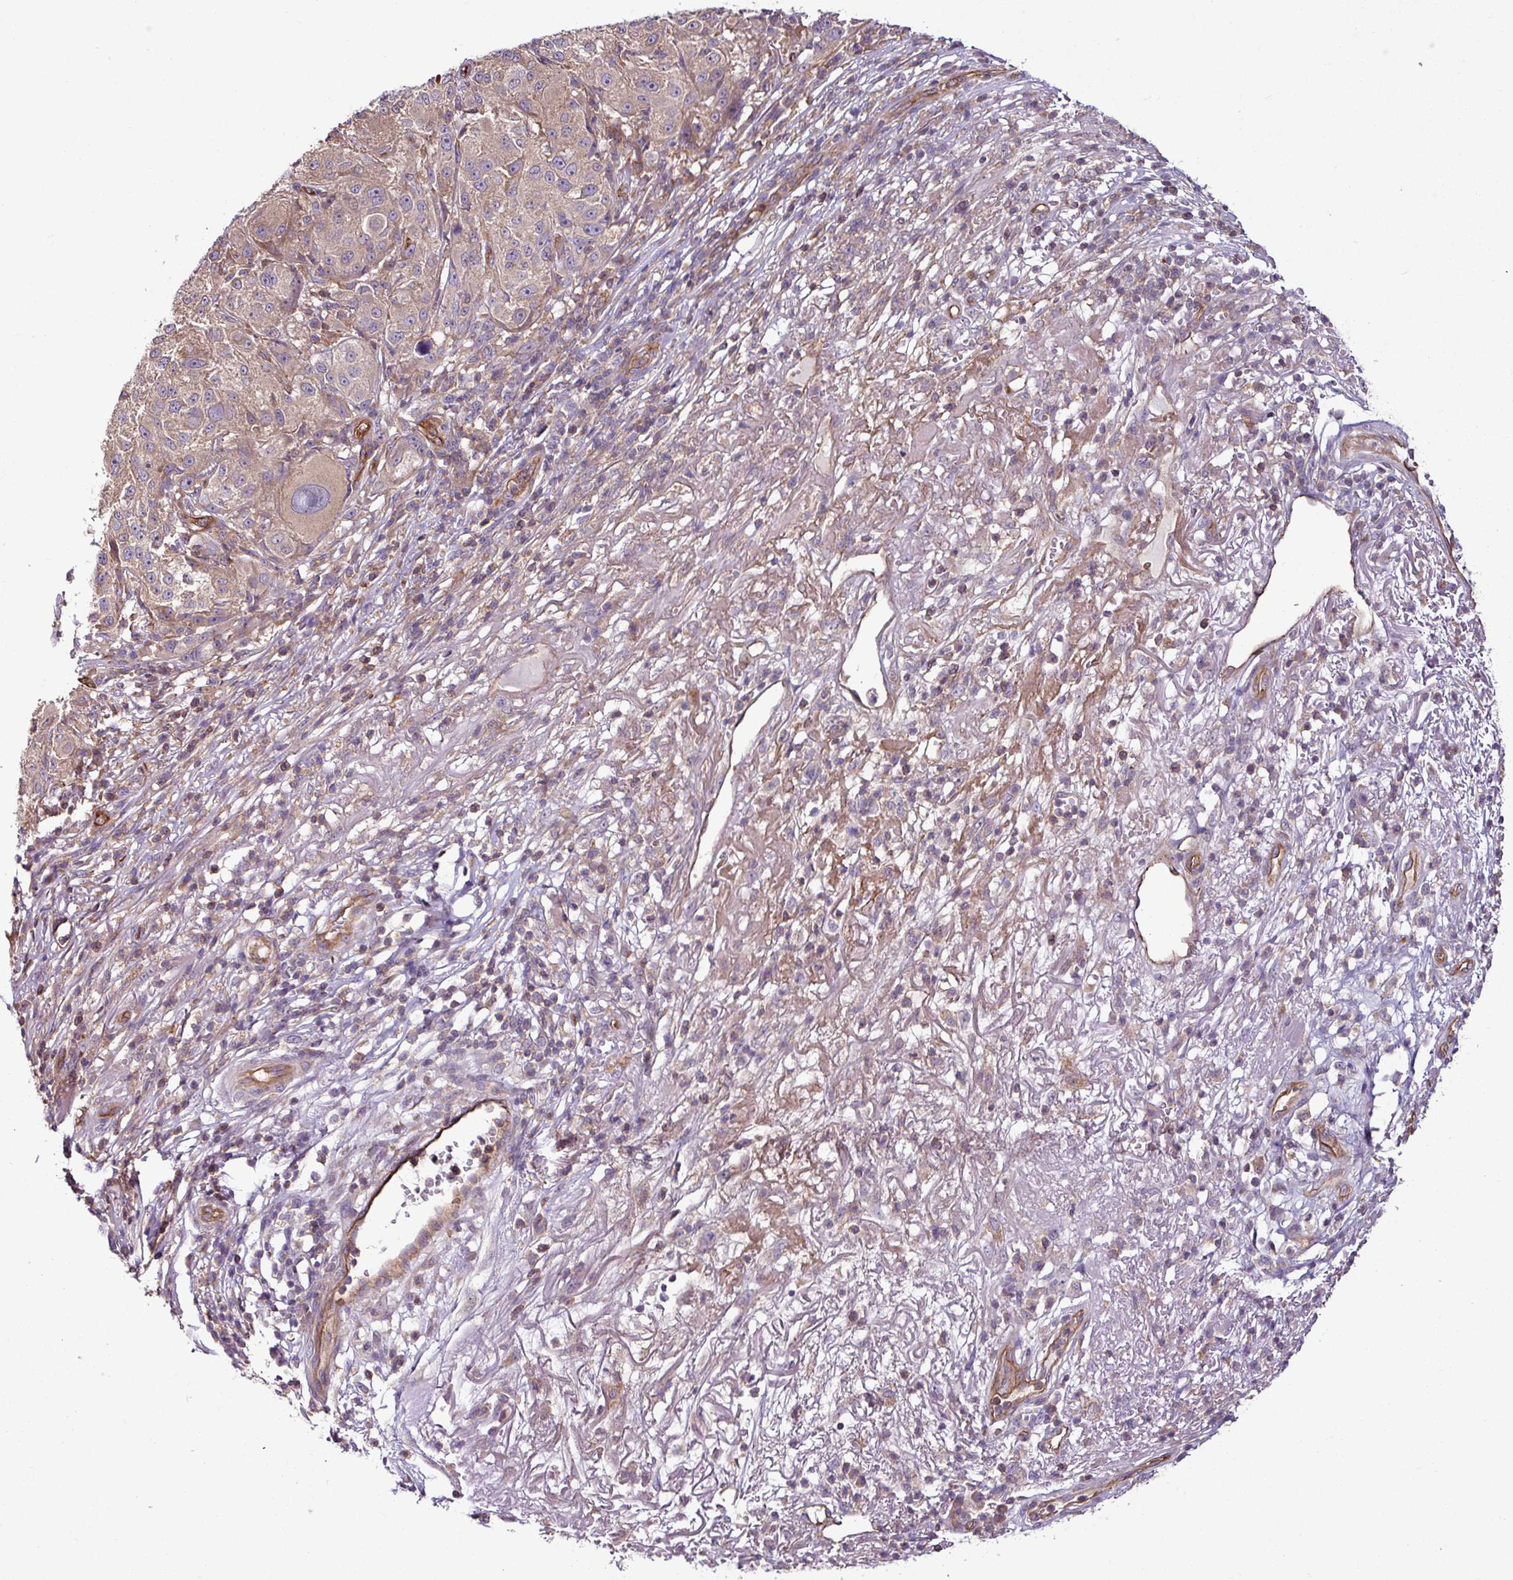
{"staining": {"intensity": "weak", "quantity": ">75%", "location": "cytoplasmic/membranous"}, "tissue": "melanoma", "cell_type": "Tumor cells", "image_type": "cancer", "snomed": [{"axis": "morphology", "description": "Necrosis, NOS"}, {"axis": "morphology", "description": "Malignant melanoma, NOS"}, {"axis": "topography", "description": "Skin"}], "caption": "Brown immunohistochemical staining in malignant melanoma displays weak cytoplasmic/membranous positivity in about >75% of tumor cells. (Brightfield microscopy of DAB IHC at high magnification).", "gene": "ZNF106", "patient": {"sex": "female", "age": 87}}